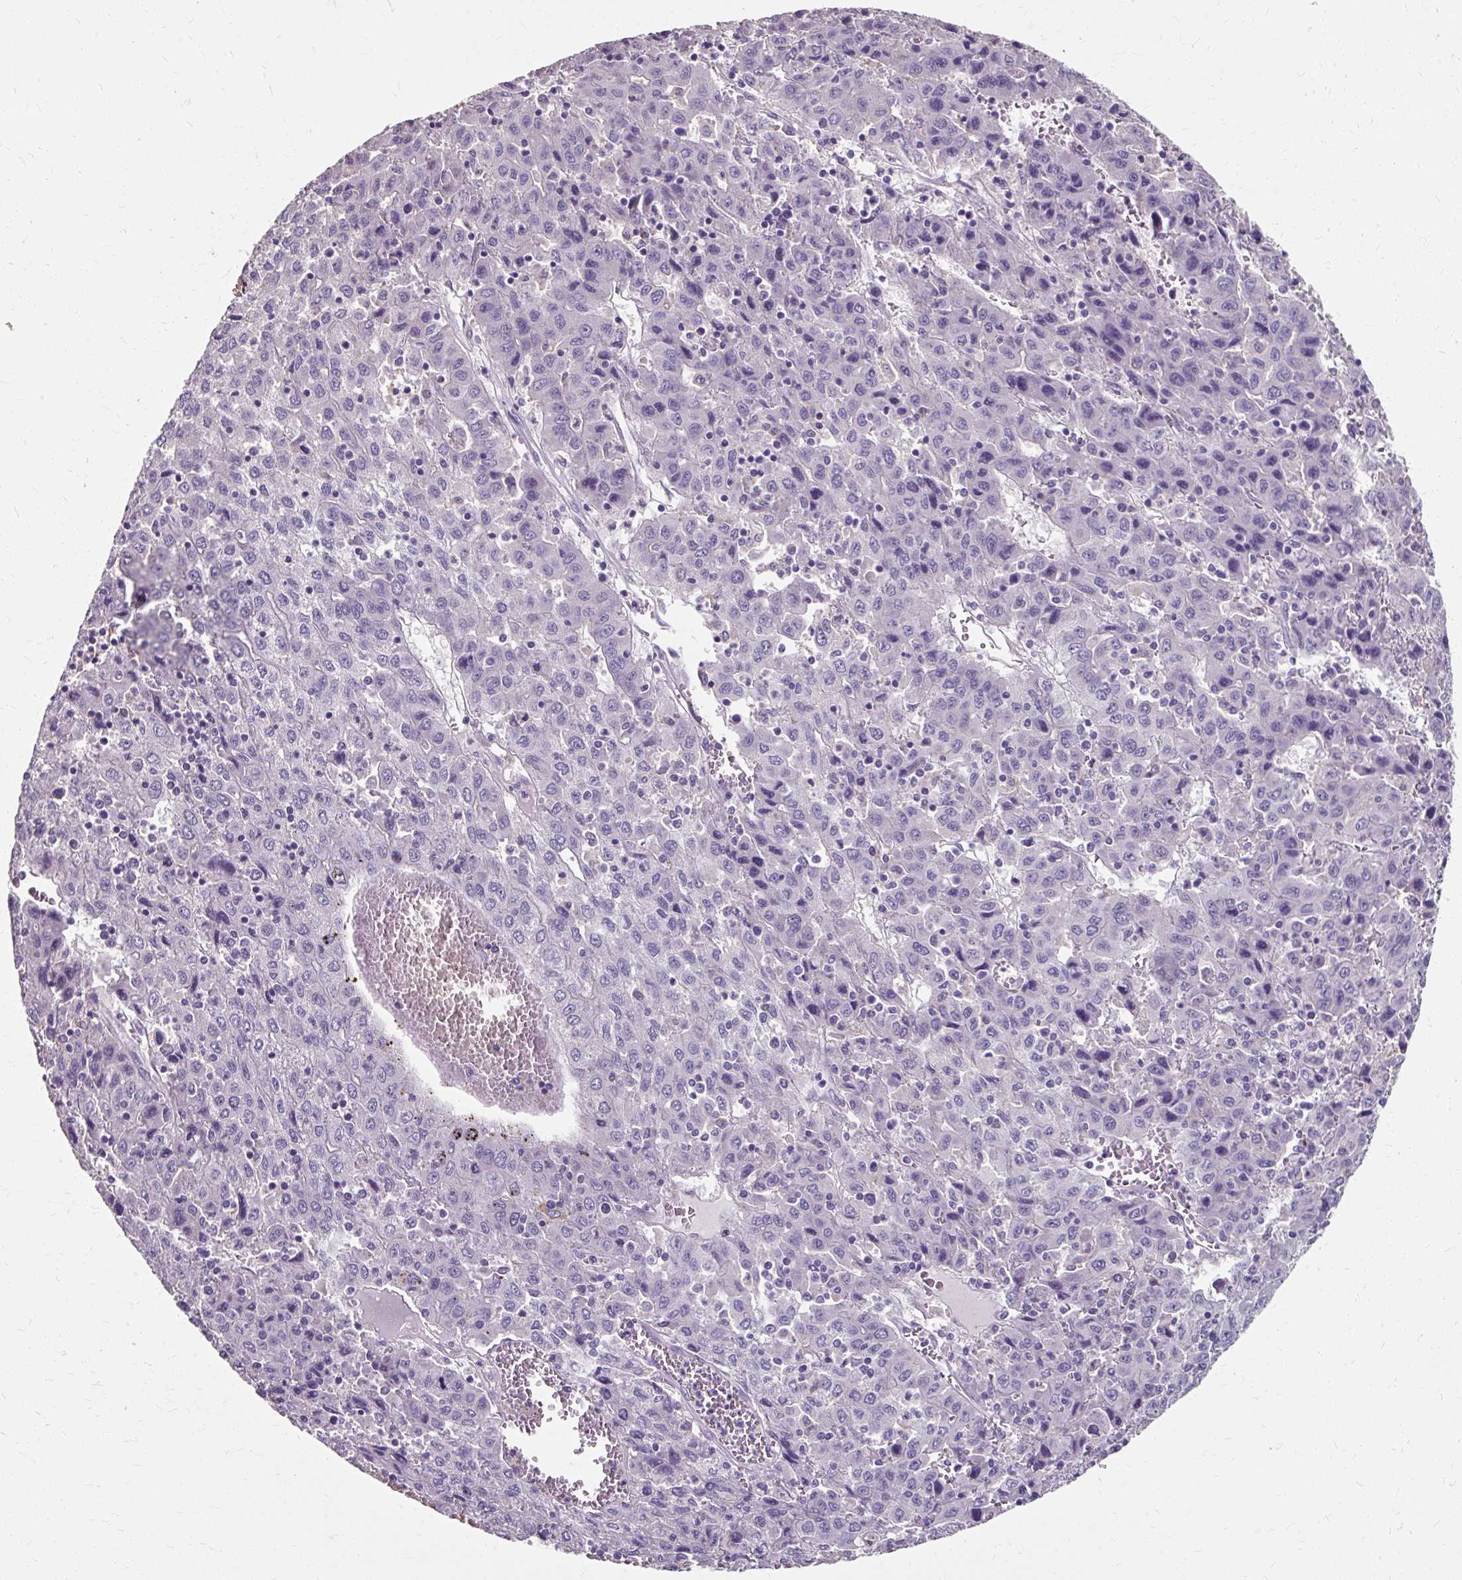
{"staining": {"intensity": "negative", "quantity": "none", "location": "none"}, "tissue": "liver cancer", "cell_type": "Tumor cells", "image_type": "cancer", "snomed": [{"axis": "morphology", "description": "Carcinoma, Hepatocellular, NOS"}, {"axis": "topography", "description": "Liver"}], "caption": "Tumor cells are negative for protein expression in human hepatocellular carcinoma (liver).", "gene": "KLHL24", "patient": {"sex": "female", "age": 53}}